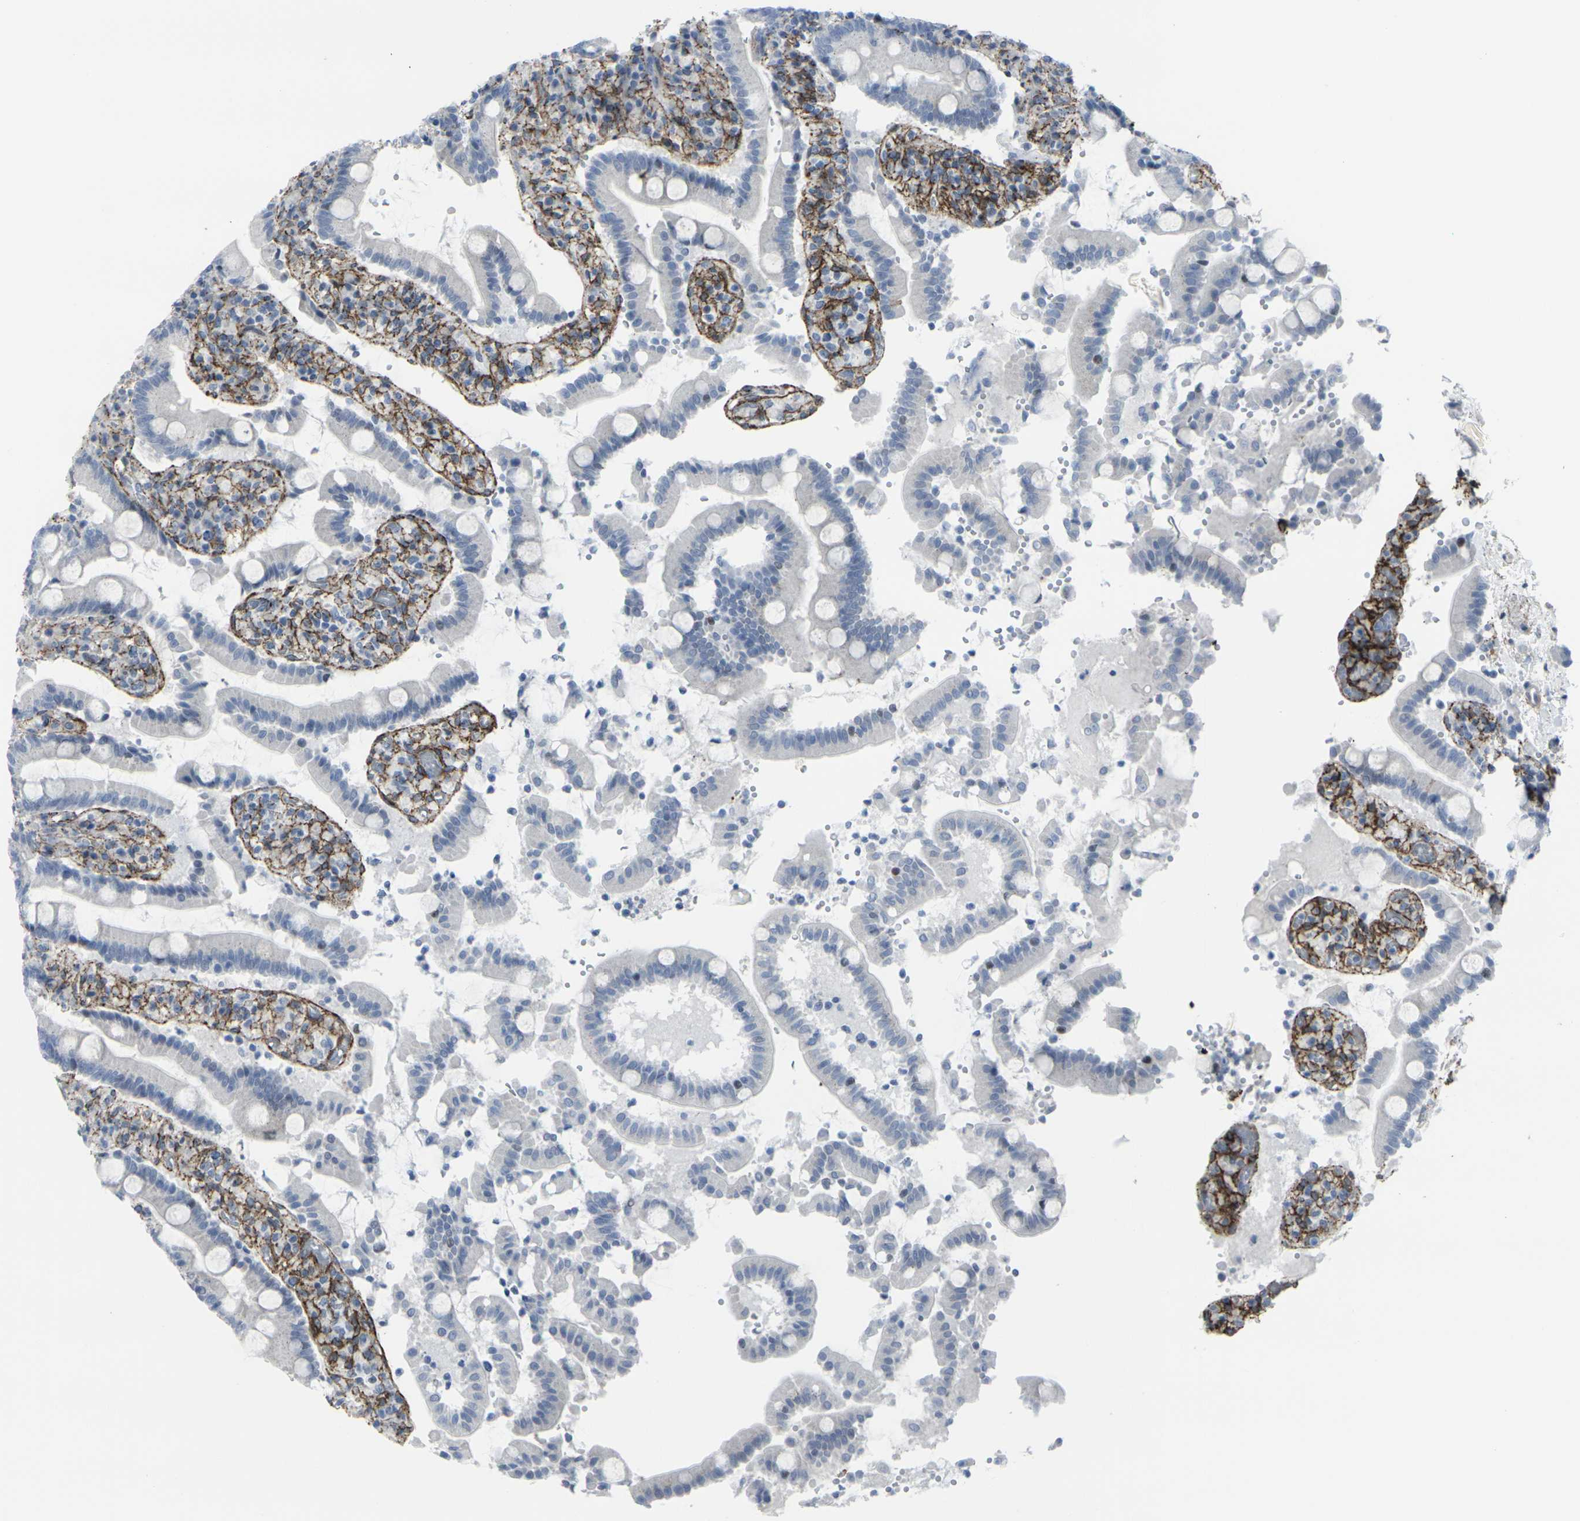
{"staining": {"intensity": "negative", "quantity": "none", "location": "none"}, "tissue": "duodenum", "cell_type": "Glandular cells", "image_type": "normal", "snomed": [{"axis": "morphology", "description": "Normal tissue, NOS"}, {"axis": "topography", "description": "Small intestine, NOS"}], "caption": "Glandular cells are negative for brown protein staining in normal duodenum. Brightfield microscopy of immunohistochemistry stained with DAB (3,3'-diaminobenzidine) (brown) and hematoxylin (blue), captured at high magnification.", "gene": "CDH11", "patient": {"sex": "female", "age": 71}}